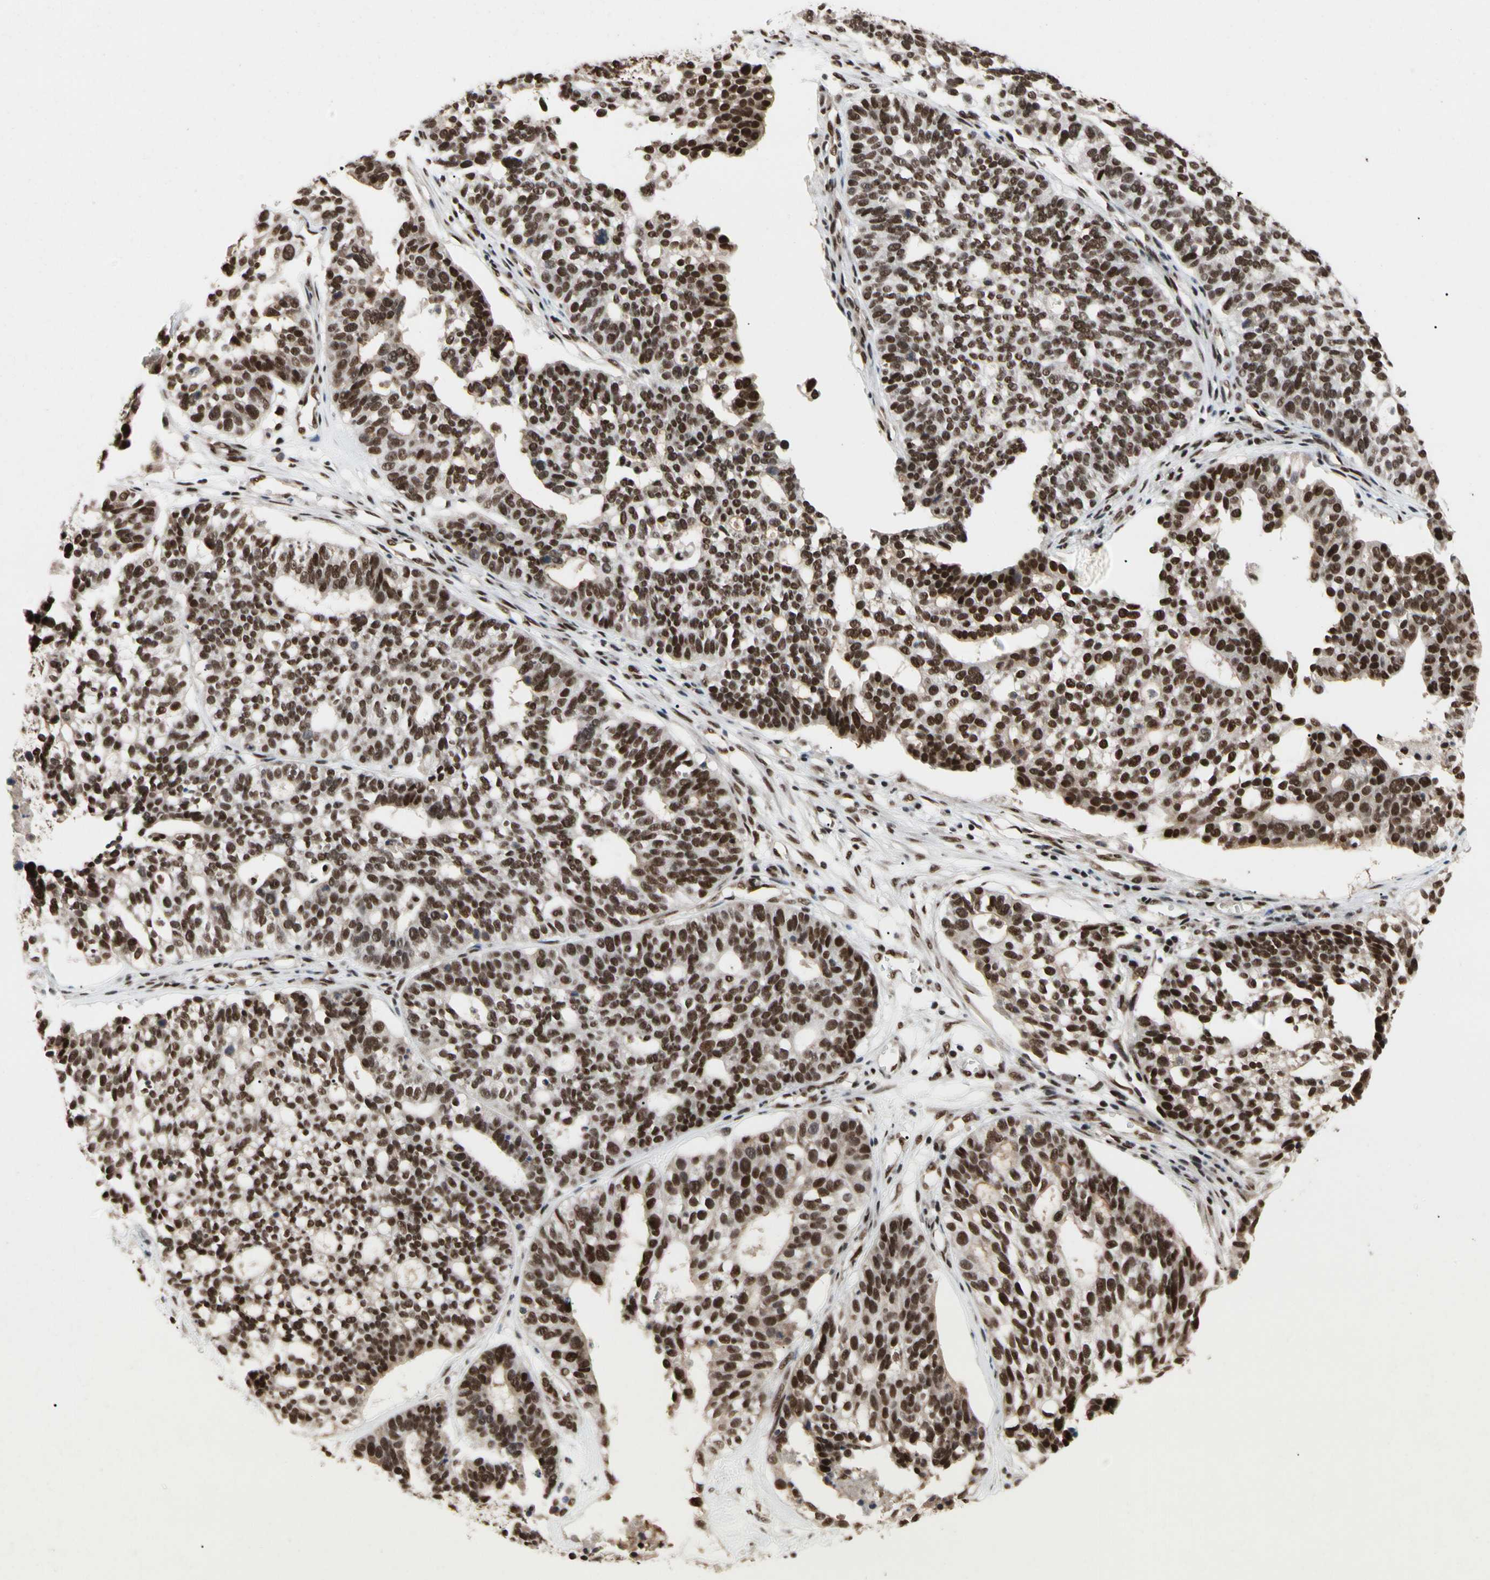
{"staining": {"intensity": "strong", "quantity": ">75%", "location": "nuclear"}, "tissue": "ovarian cancer", "cell_type": "Tumor cells", "image_type": "cancer", "snomed": [{"axis": "morphology", "description": "Cystadenocarcinoma, serous, NOS"}, {"axis": "topography", "description": "Ovary"}], "caption": "Immunohistochemical staining of ovarian cancer exhibits high levels of strong nuclear protein expression in approximately >75% of tumor cells.", "gene": "FAM98B", "patient": {"sex": "female", "age": 59}}